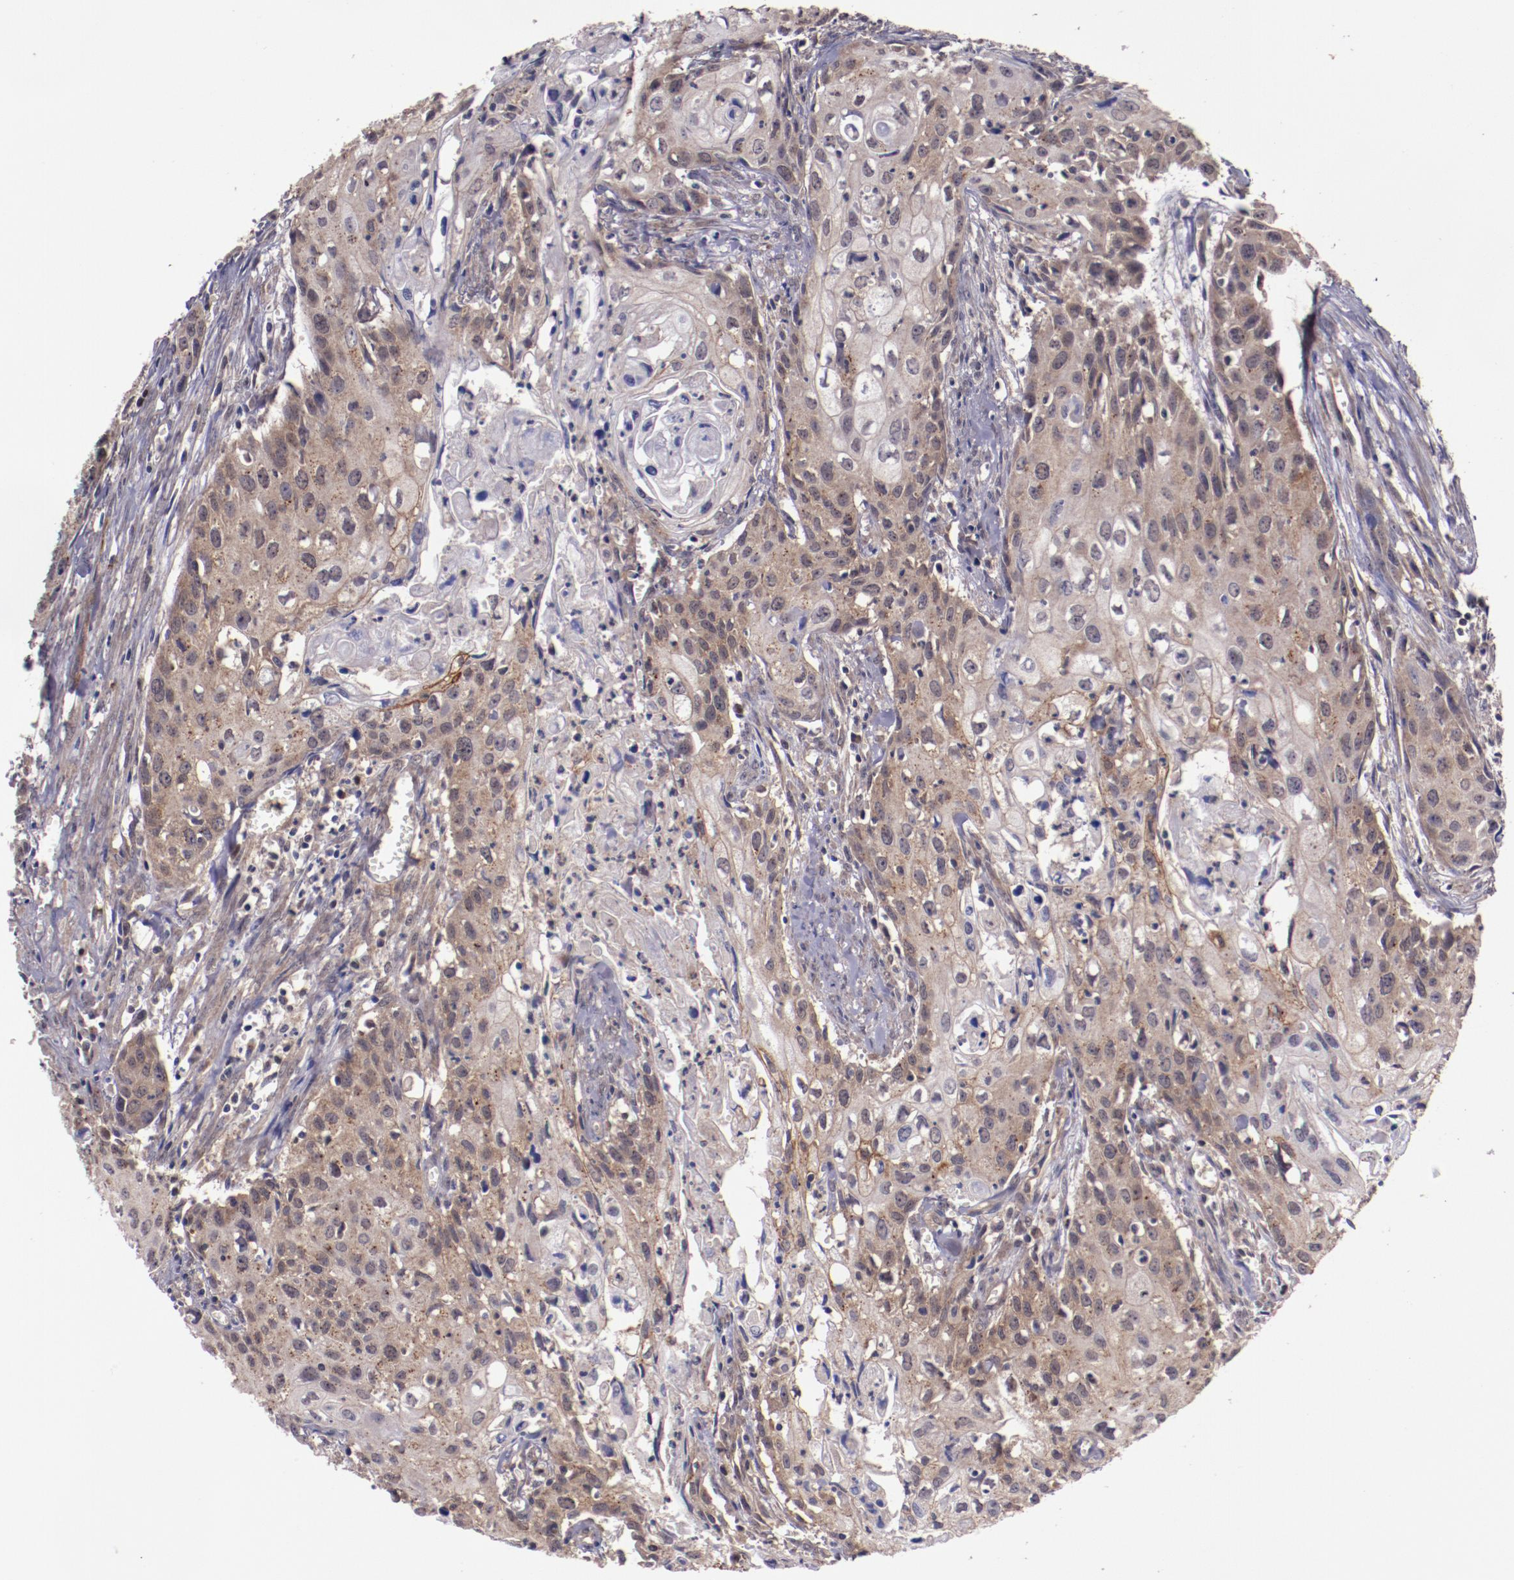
{"staining": {"intensity": "weak", "quantity": ">75%", "location": "cytoplasmic/membranous"}, "tissue": "urothelial cancer", "cell_type": "Tumor cells", "image_type": "cancer", "snomed": [{"axis": "morphology", "description": "Urothelial carcinoma, High grade"}, {"axis": "topography", "description": "Urinary bladder"}], "caption": "Weak cytoplasmic/membranous protein positivity is seen in about >75% of tumor cells in urothelial cancer.", "gene": "FTSJ1", "patient": {"sex": "male", "age": 54}}